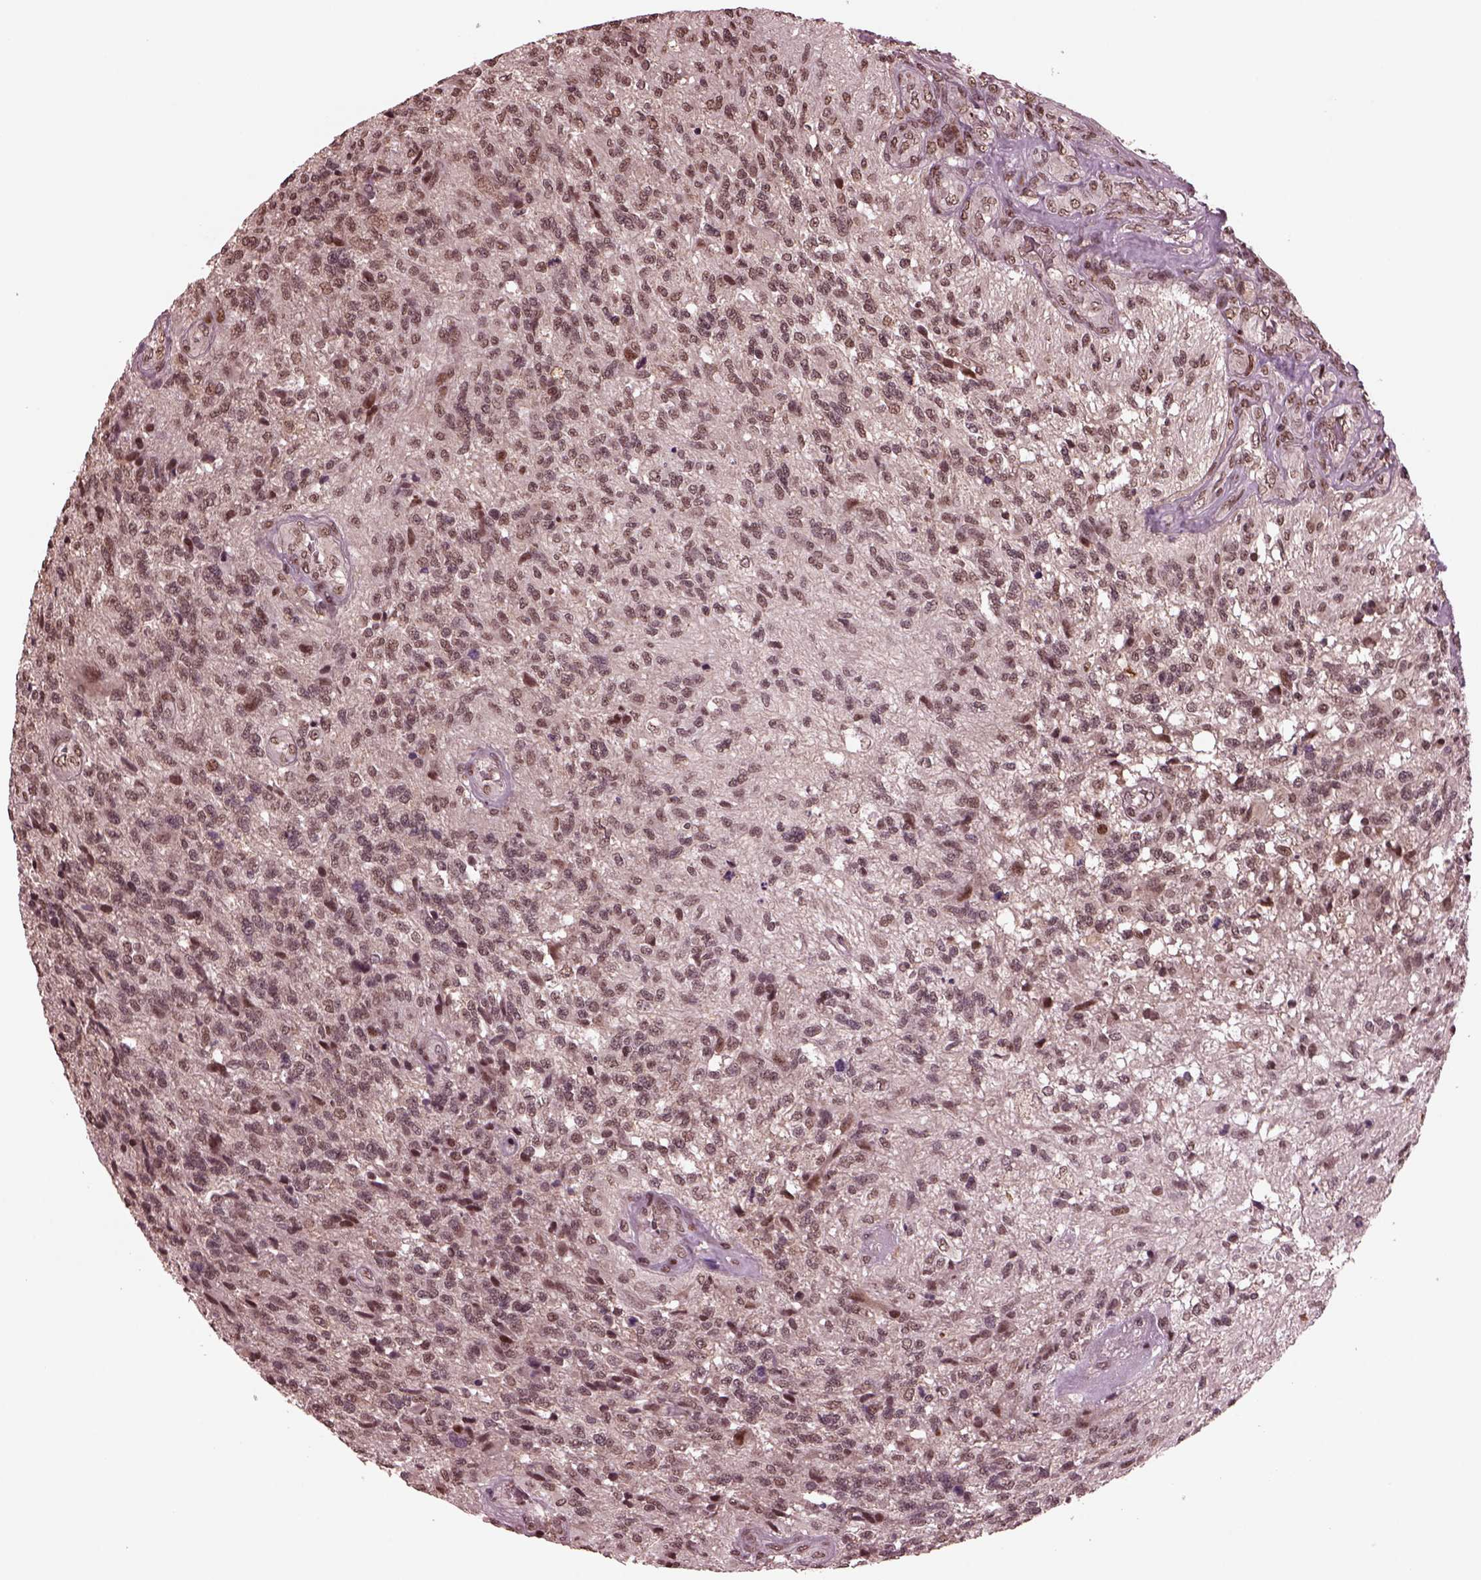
{"staining": {"intensity": "moderate", "quantity": "25%-75%", "location": "nuclear"}, "tissue": "glioma", "cell_type": "Tumor cells", "image_type": "cancer", "snomed": [{"axis": "morphology", "description": "Glioma, malignant, High grade"}, {"axis": "topography", "description": "Brain"}], "caption": "Brown immunohistochemical staining in human malignant glioma (high-grade) shows moderate nuclear staining in about 25%-75% of tumor cells.", "gene": "NAP1L5", "patient": {"sex": "male", "age": 56}}